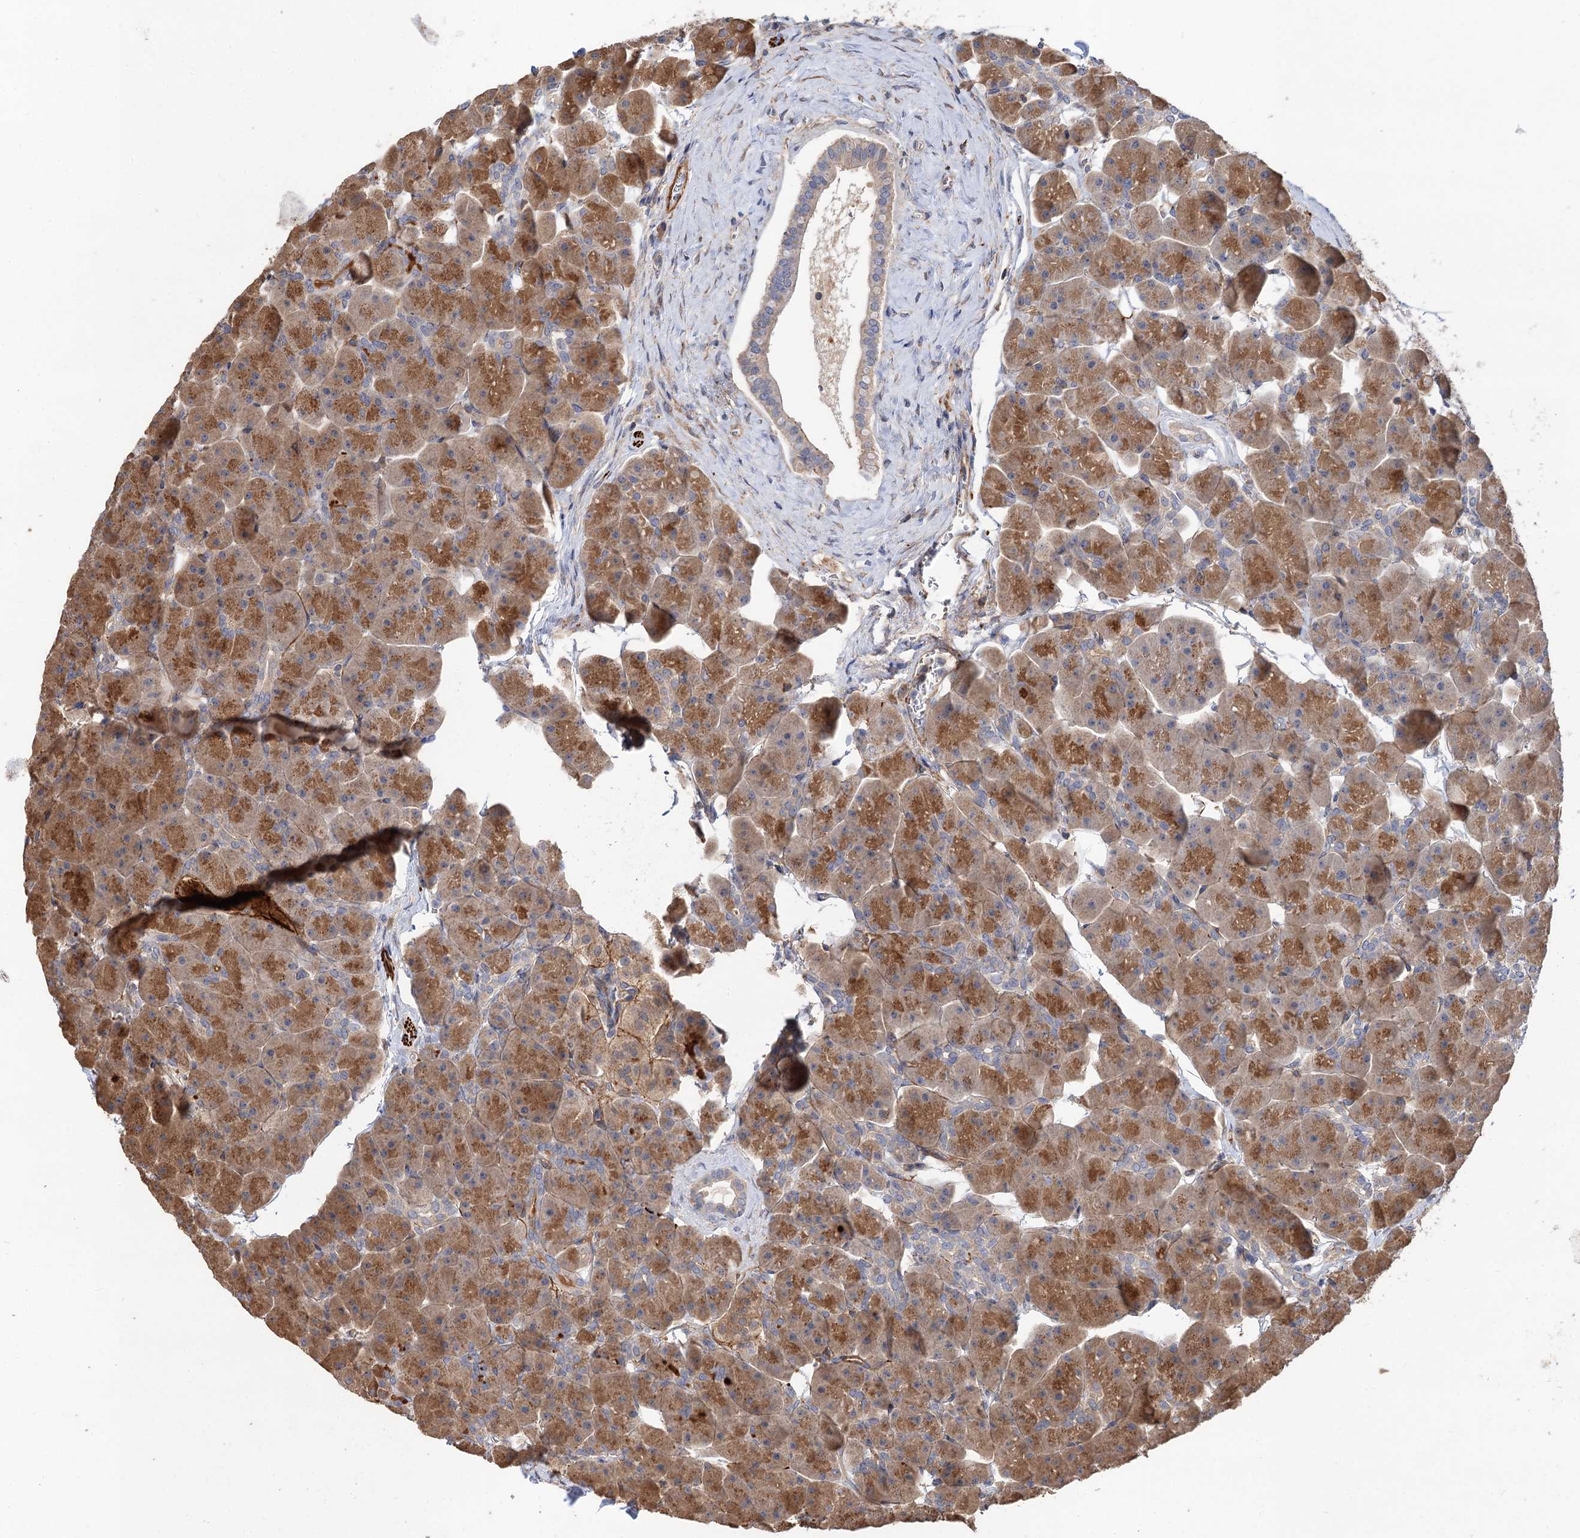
{"staining": {"intensity": "strong", "quantity": ">75%", "location": "cytoplasmic/membranous"}, "tissue": "pancreas", "cell_type": "Exocrine glandular cells", "image_type": "normal", "snomed": [{"axis": "morphology", "description": "Normal tissue, NOS"}, {"axis": "topography", "description": "Pancreas"}], "caption": "Protein staining reveals strong cytoplasmic/membranous positivity in approximately >75% of exocrine glandular cells in normal pancreas. Immunohistochemistry (ihc) stains the protein in brown and the nuclei are stained blue.", "gene": "FBXW8", "patient": {"sex": "male", "age": 66}}